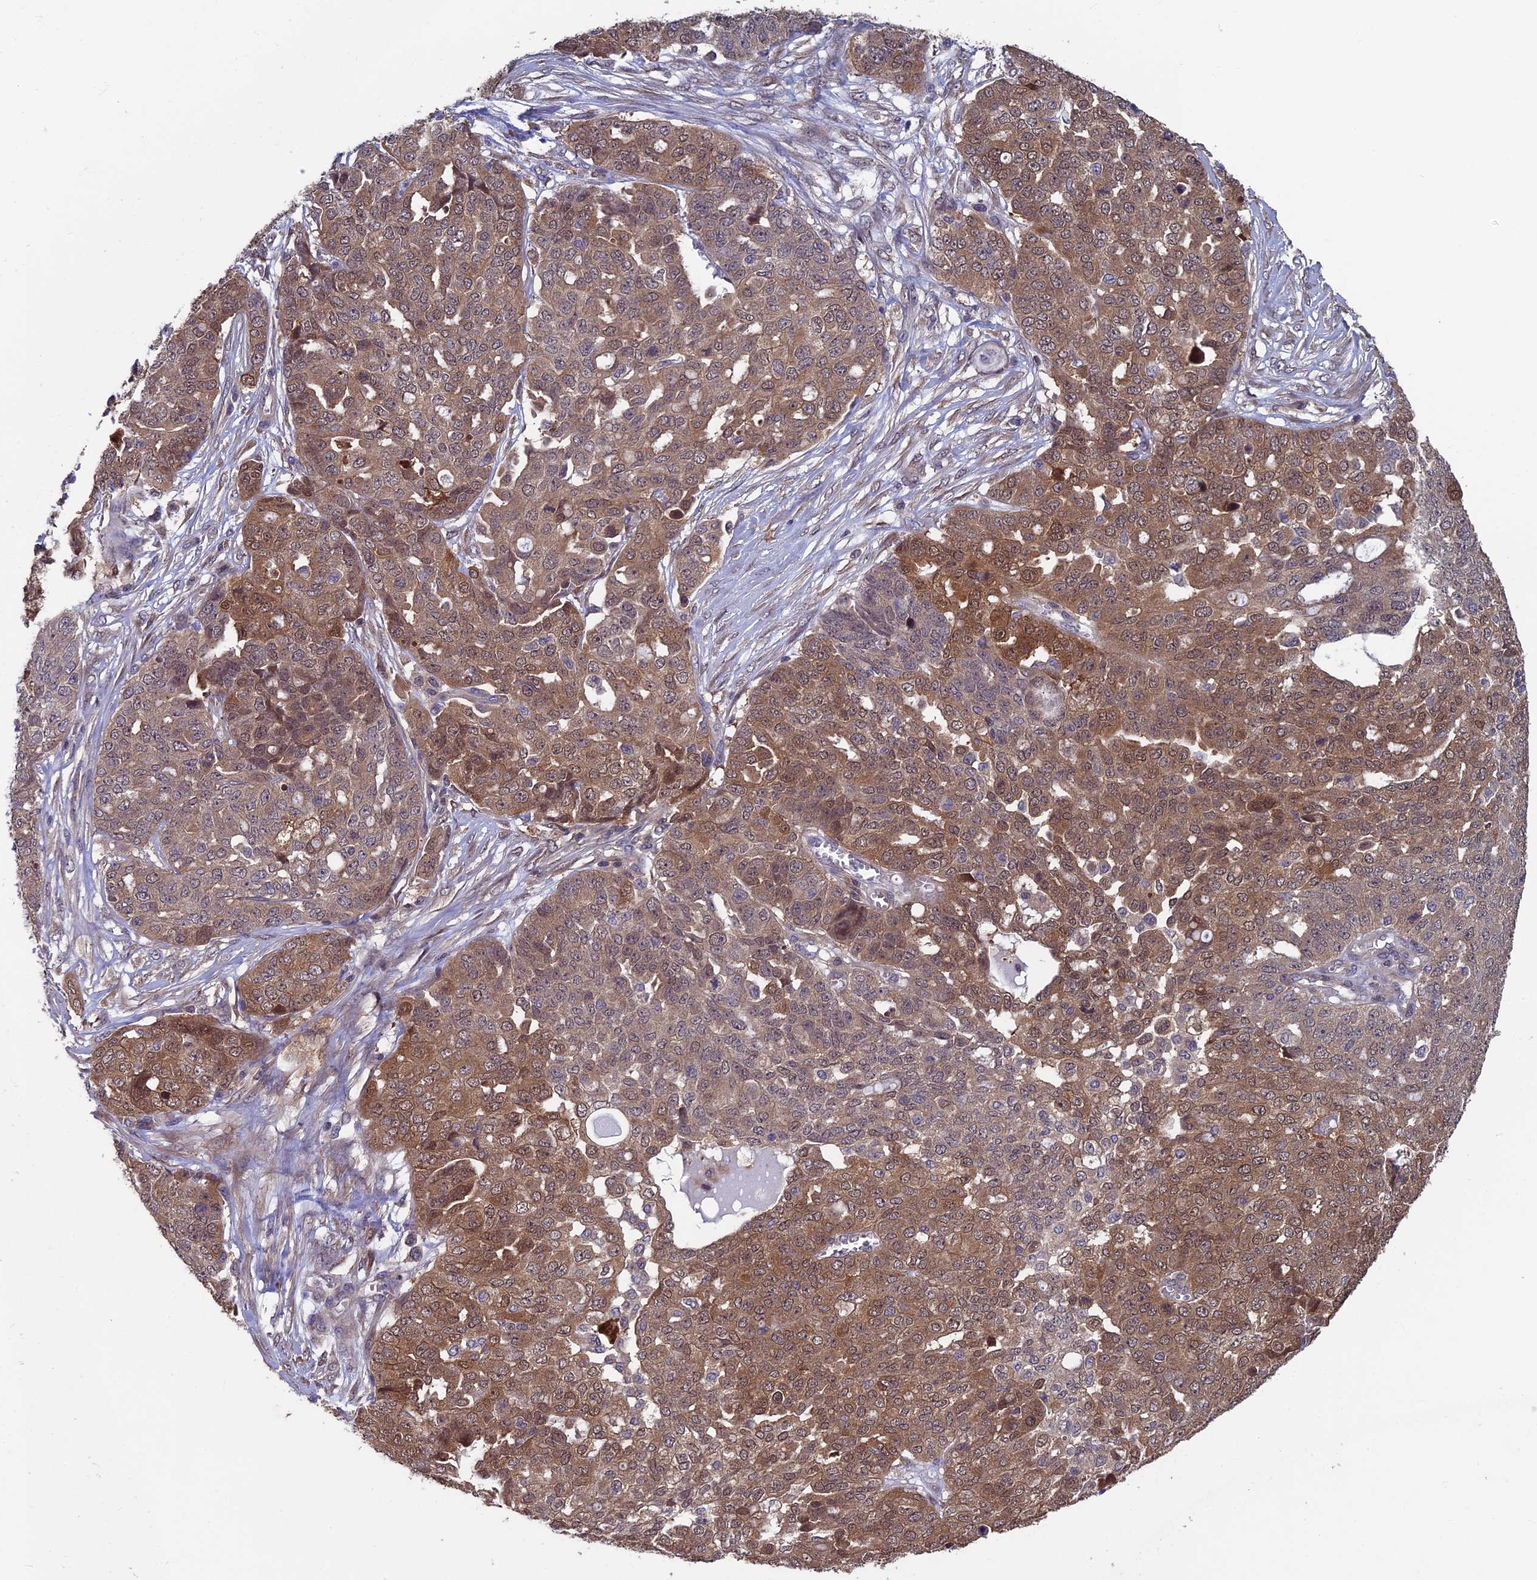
{"staining": {"intensity": "moderate", "quantity": "25%-75%", "location": "cytoplasmic/membranous"}, "tissue": "ovarian cancer", "cell_type": "Tumor cells", "image_type": "cancer", "snomed": [{"axis": "morphology", "description": "Cystadenocarcinoma, serous, NOS"}, {"axis": "topography", "description": "Soft tissue"}, {"axis": "topography", "description": "Ovary"}], "caption": "IHC histopathology image of neoplastic tissue: ovarian serous cystadenocarcinoma stained using IHC exhibits medium levels of moderate protein expression localized specifically in the cytoplasmic/membranous of tumor cells, appearing as a cytoplasmic/membranous brown color.", "gene": "LCMT1", "patient": {"sex": "female", "age": 57}}